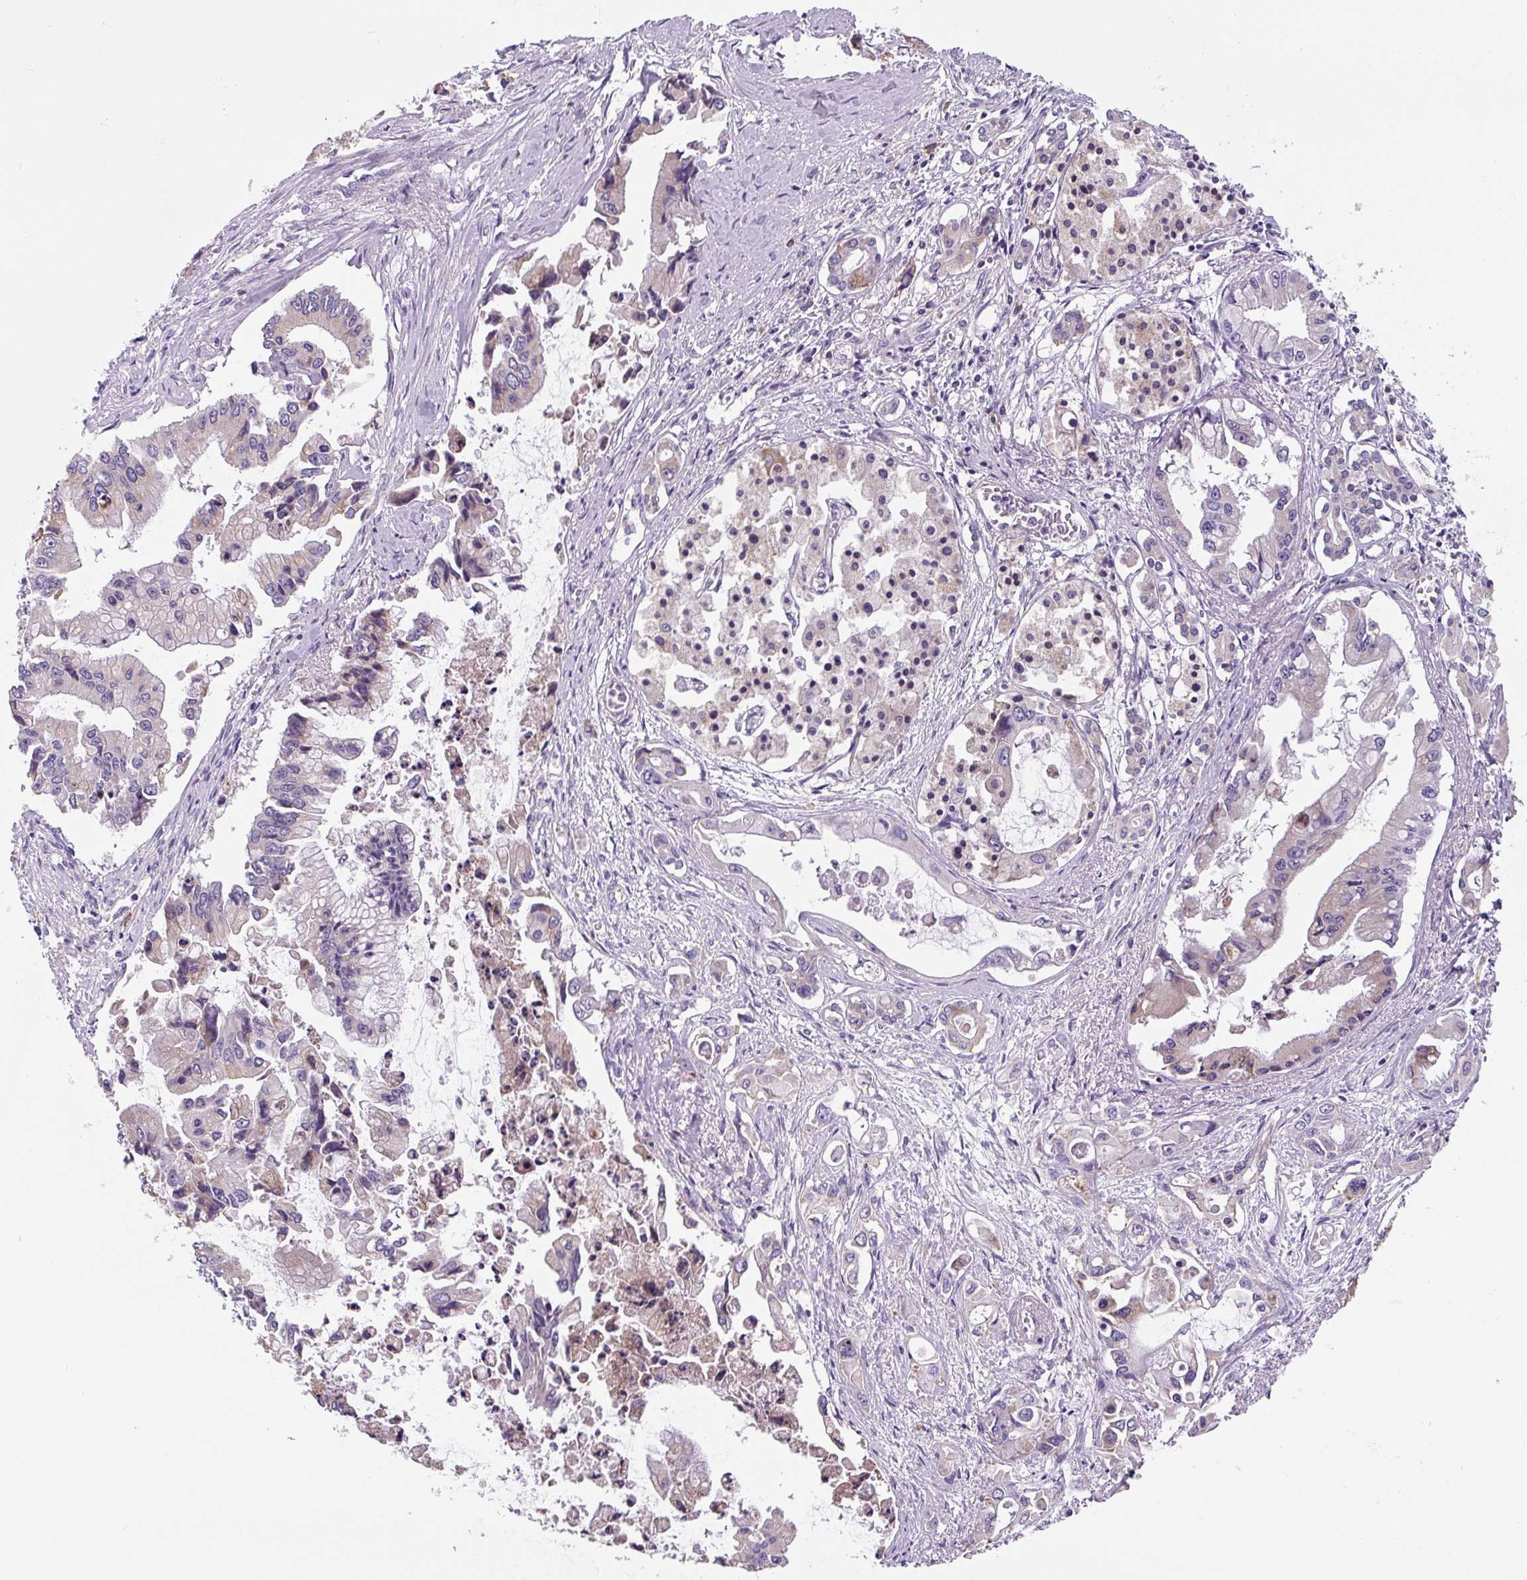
{"staining": {"intensity": "weak", "quantity": "<25%", "location": "cytoplasmic/membranous"}, "tissue": "pancreatic cancer", "cell_type": "Tumor cells", "image_type": "cancer", "snomed": [{"axis": "morphology", "description": "Adenocarcinoma, NOS"}, {"axis": "topography", "description": "Pancreas"}], "caption": "Adenocarcinoma (pancreatic) was stained to show a protein in brown. There is no significant staining in tumor cells.", "gene": "FZD5", "patient": {"sex": "male", "age": 84}}